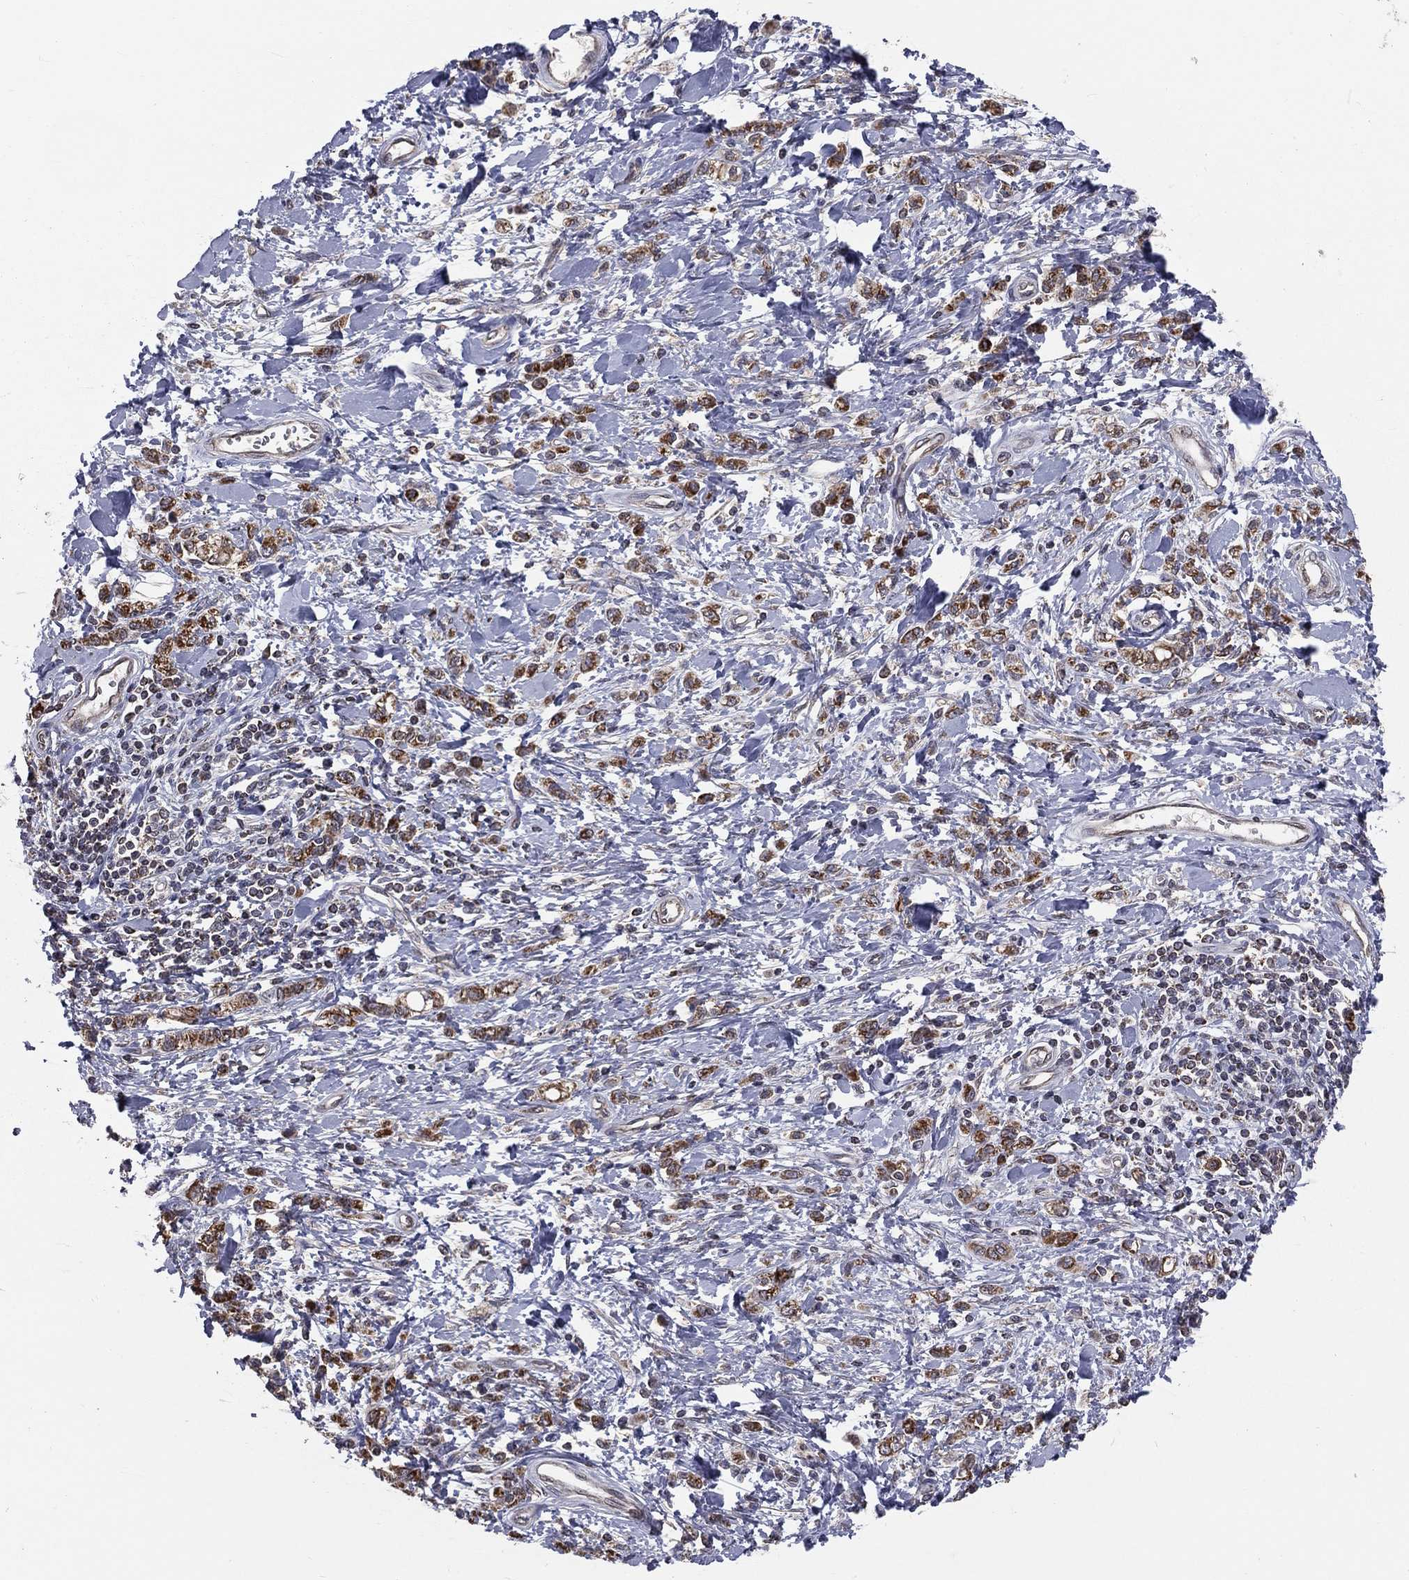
{"staining": {"intensity": "strong", "quantity": ">75%", "location": "cytoplasmic/membranous"}, "tissue": "stomach cancer", "cell_type": "Tumor cells", "image_type": "cancer", "snomed": [{"axis": "morphology", "description": "Adenocarcinoma, NOS"}, {"axis": "topography", "description": "Stomach"}], "caption": "IHC histopathology image of neoplastic tissue: human stomach adenocarcinoma stained using IHC reveals high levels of strong protein expression localized specifically in the cytoplasmic/membranous of tumor cells, appearing as a cytoplasmic/membranous brown color.", "gene": "MRPL46", "patient": {"sex": "male", "age": 77}}